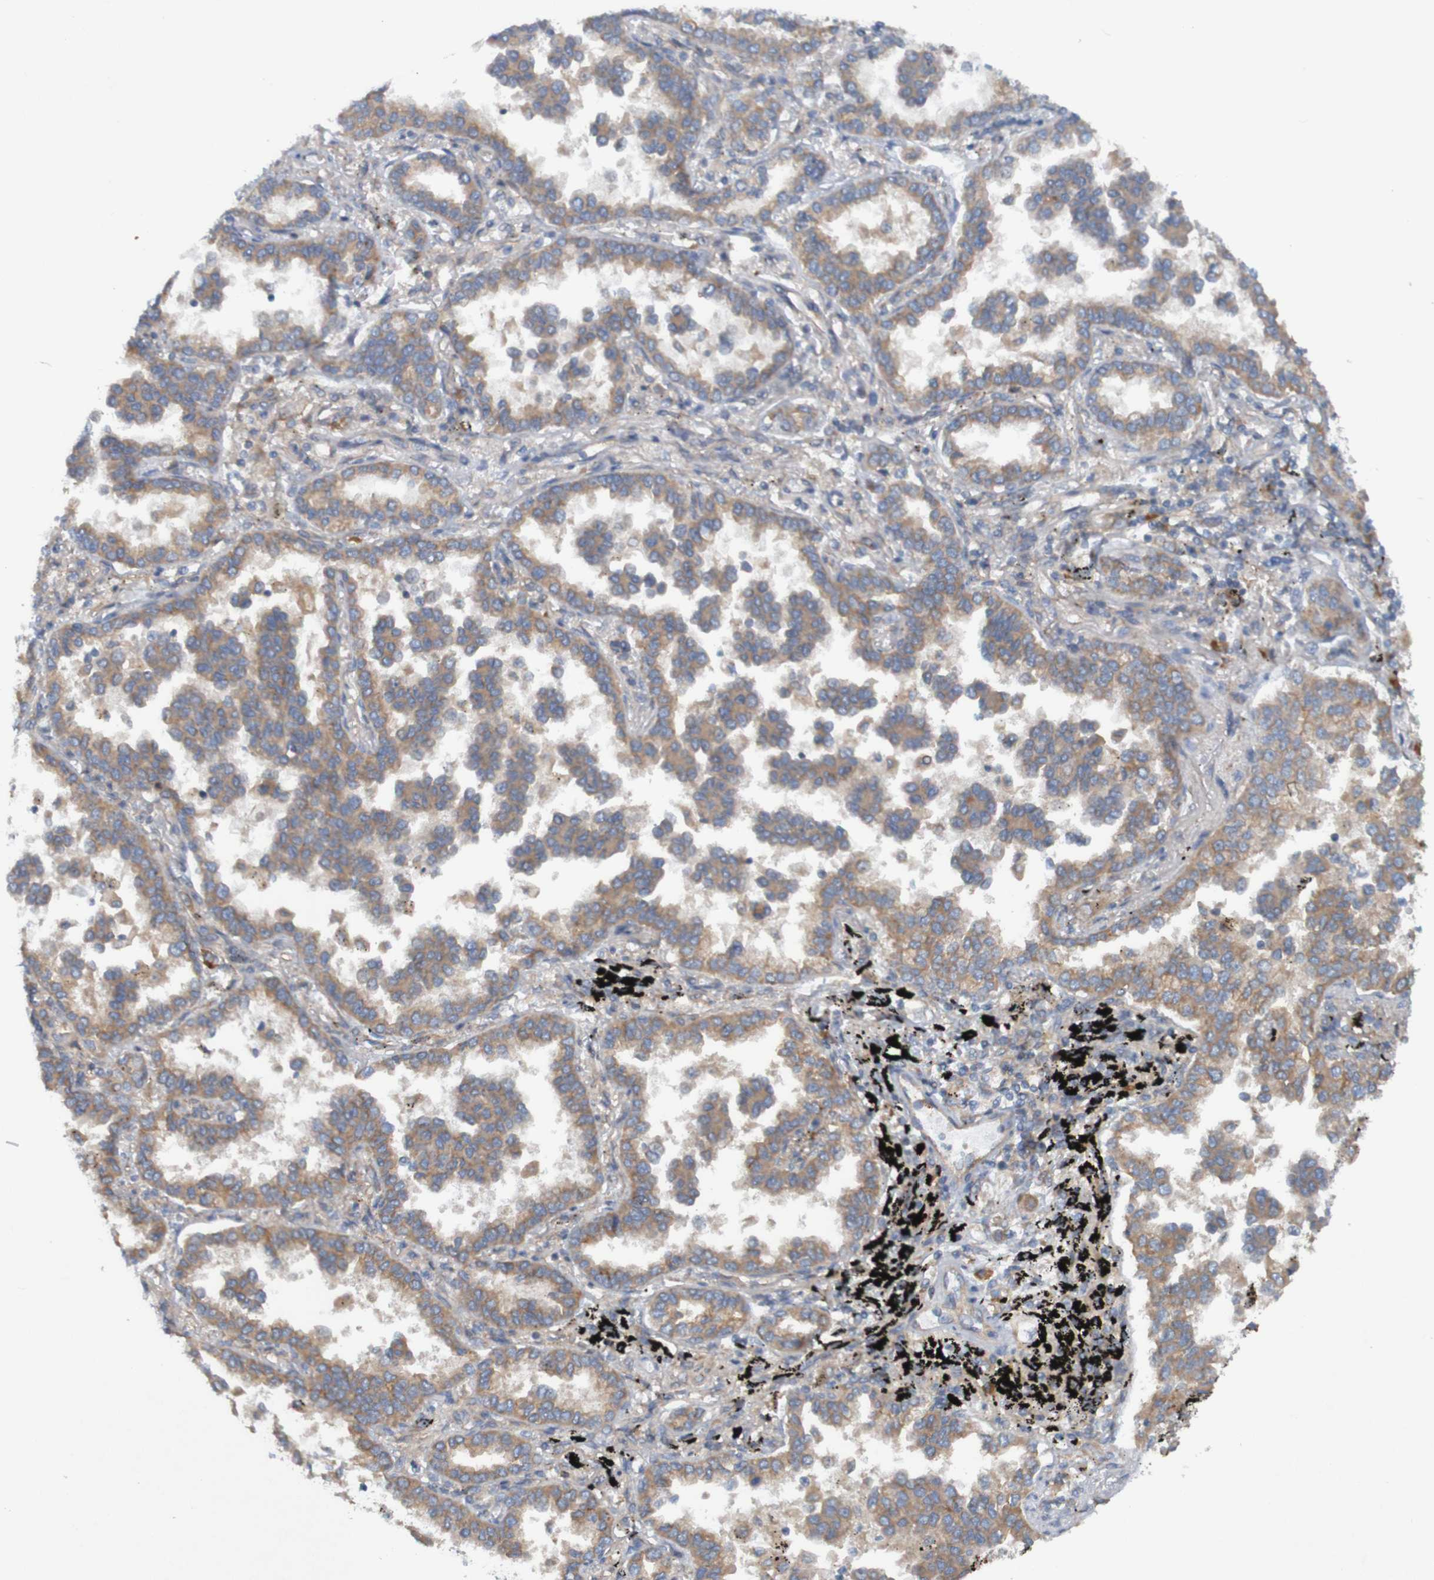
{"staining": {"intensity": "moderate", "quantity": ">75%", "location": "cytoplasmic/membranous"}, "tissue": "lung cancer", "cell_type": "Tumor cells", "image_type": "cancer", "snomed": [{"axis": "morphology", "description": "Normal tissue, NOS"}, {"axis": "morphology", "description": "Adenocarcinoma, NOS"}, {"axis": "topography", "description": "Lung"}], "caption": "High-magnification brightfield microscopy of lung cancer stained with DAB (3,3'-diaminobenzidine) (brown) and counterstained with hematoxylin (blue). tumor cells exhibit moderate cytoplasmic/membranous expression is present in approximately>75% of cells.", "gene": "DNAJC4", "patient": {"sex": "male", "age": 59}}